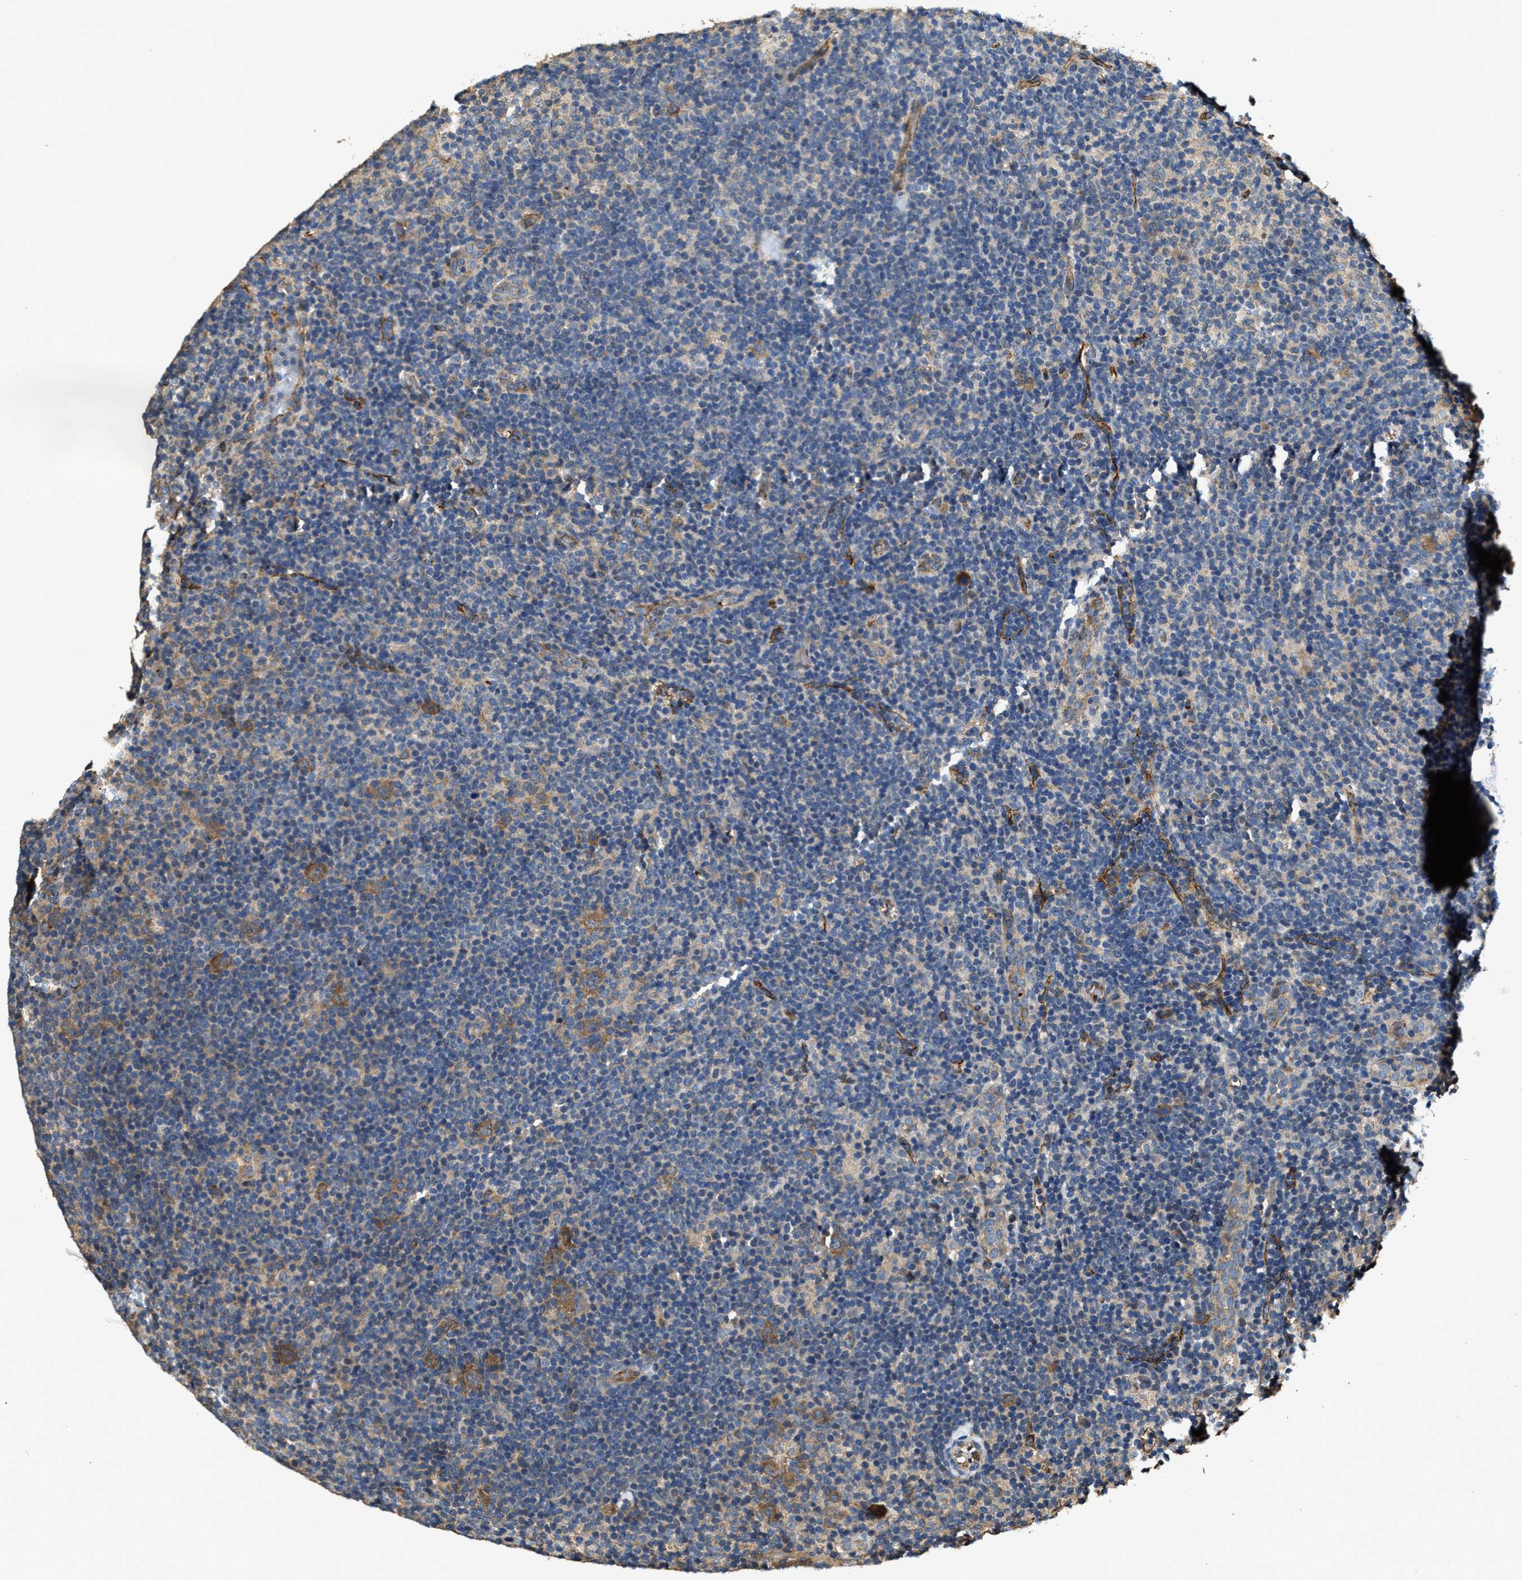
{"staining": {"intensity": "moderate", "quantity": ">75%", "location": "cytoplasmic/membranous"}, "tissue": "lymphoma", "cell_type": "Tumor cells", "image_type": "cancer", "snomed": [{"axis": "morphology", "description": "Hodgkin's disease, NOS"}, {"axis": "topography", "description": "Lymph node"}], "caption": "IHC histopathology image of lymphoma stained for a protein (brown), which displays medium levels of moderate cytoplasmic/membranous expression in approximately >75% of tumor cells.", "gene": "GFRA3", "patient": {"sex": "female", "age": 57}}